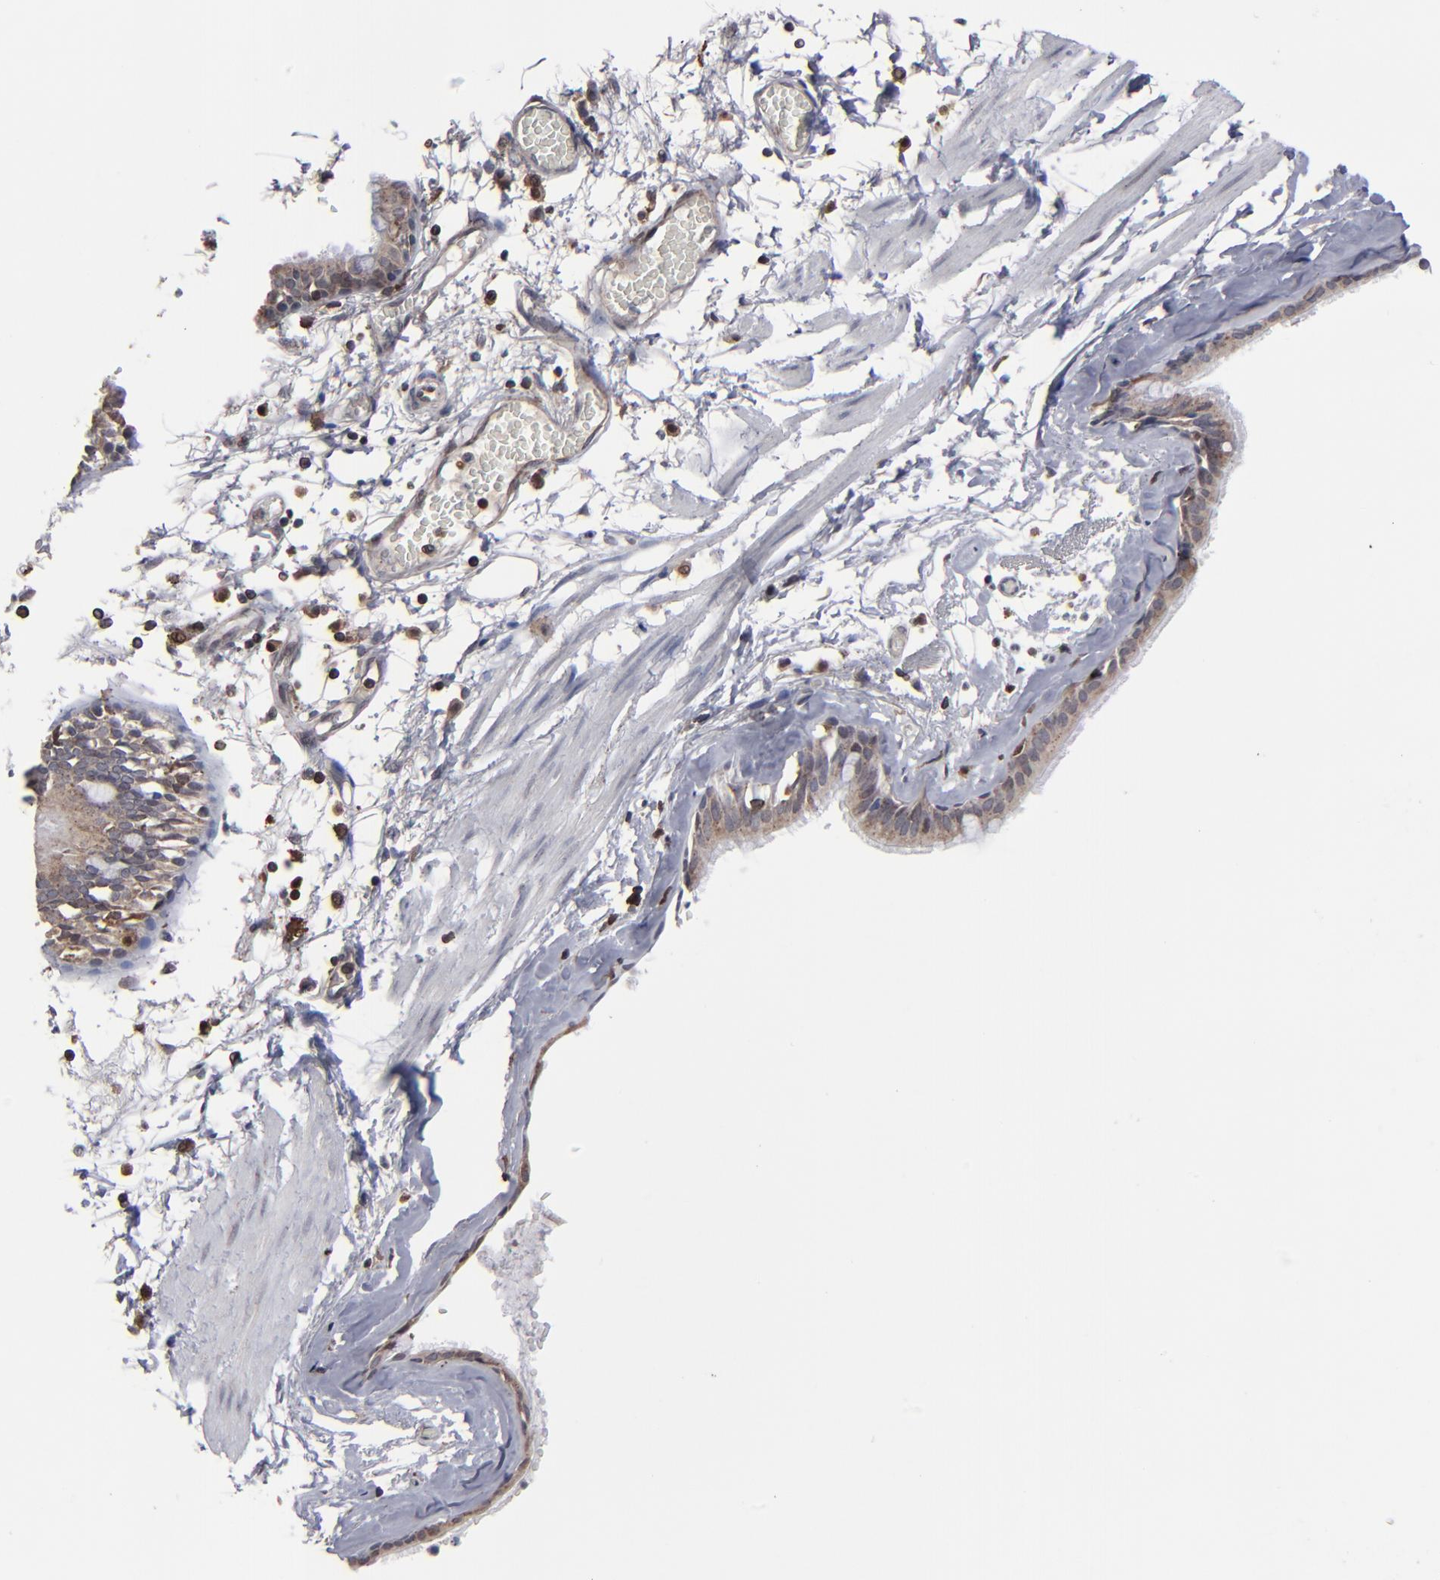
{"staining": {"intensity": "moderate", "quantity": ">75%", "location": "cytoplasmic/membranous"}, "tissue": "bronchus", "cell_type": "Respiratory epithelial cells", "image_type": "normal", "snomed": [{"axis": "morphology", "description": "Normal tissue, NOS"}, {"axis": "topography", "description": "Bronchus"}, {"axis": "topography", "description": "Lung"}], "caption": "Protein staining exhibits moderate cytoplasmic/membranous positivity in about >75% of respiratory epithelial cells in normal bronchus. Immunohistochemistry stains the protein of interest in brown and the nuclei are stained blue.", "gene": "KIAA2026", "patient": {"sex": "female", "age": 56}}